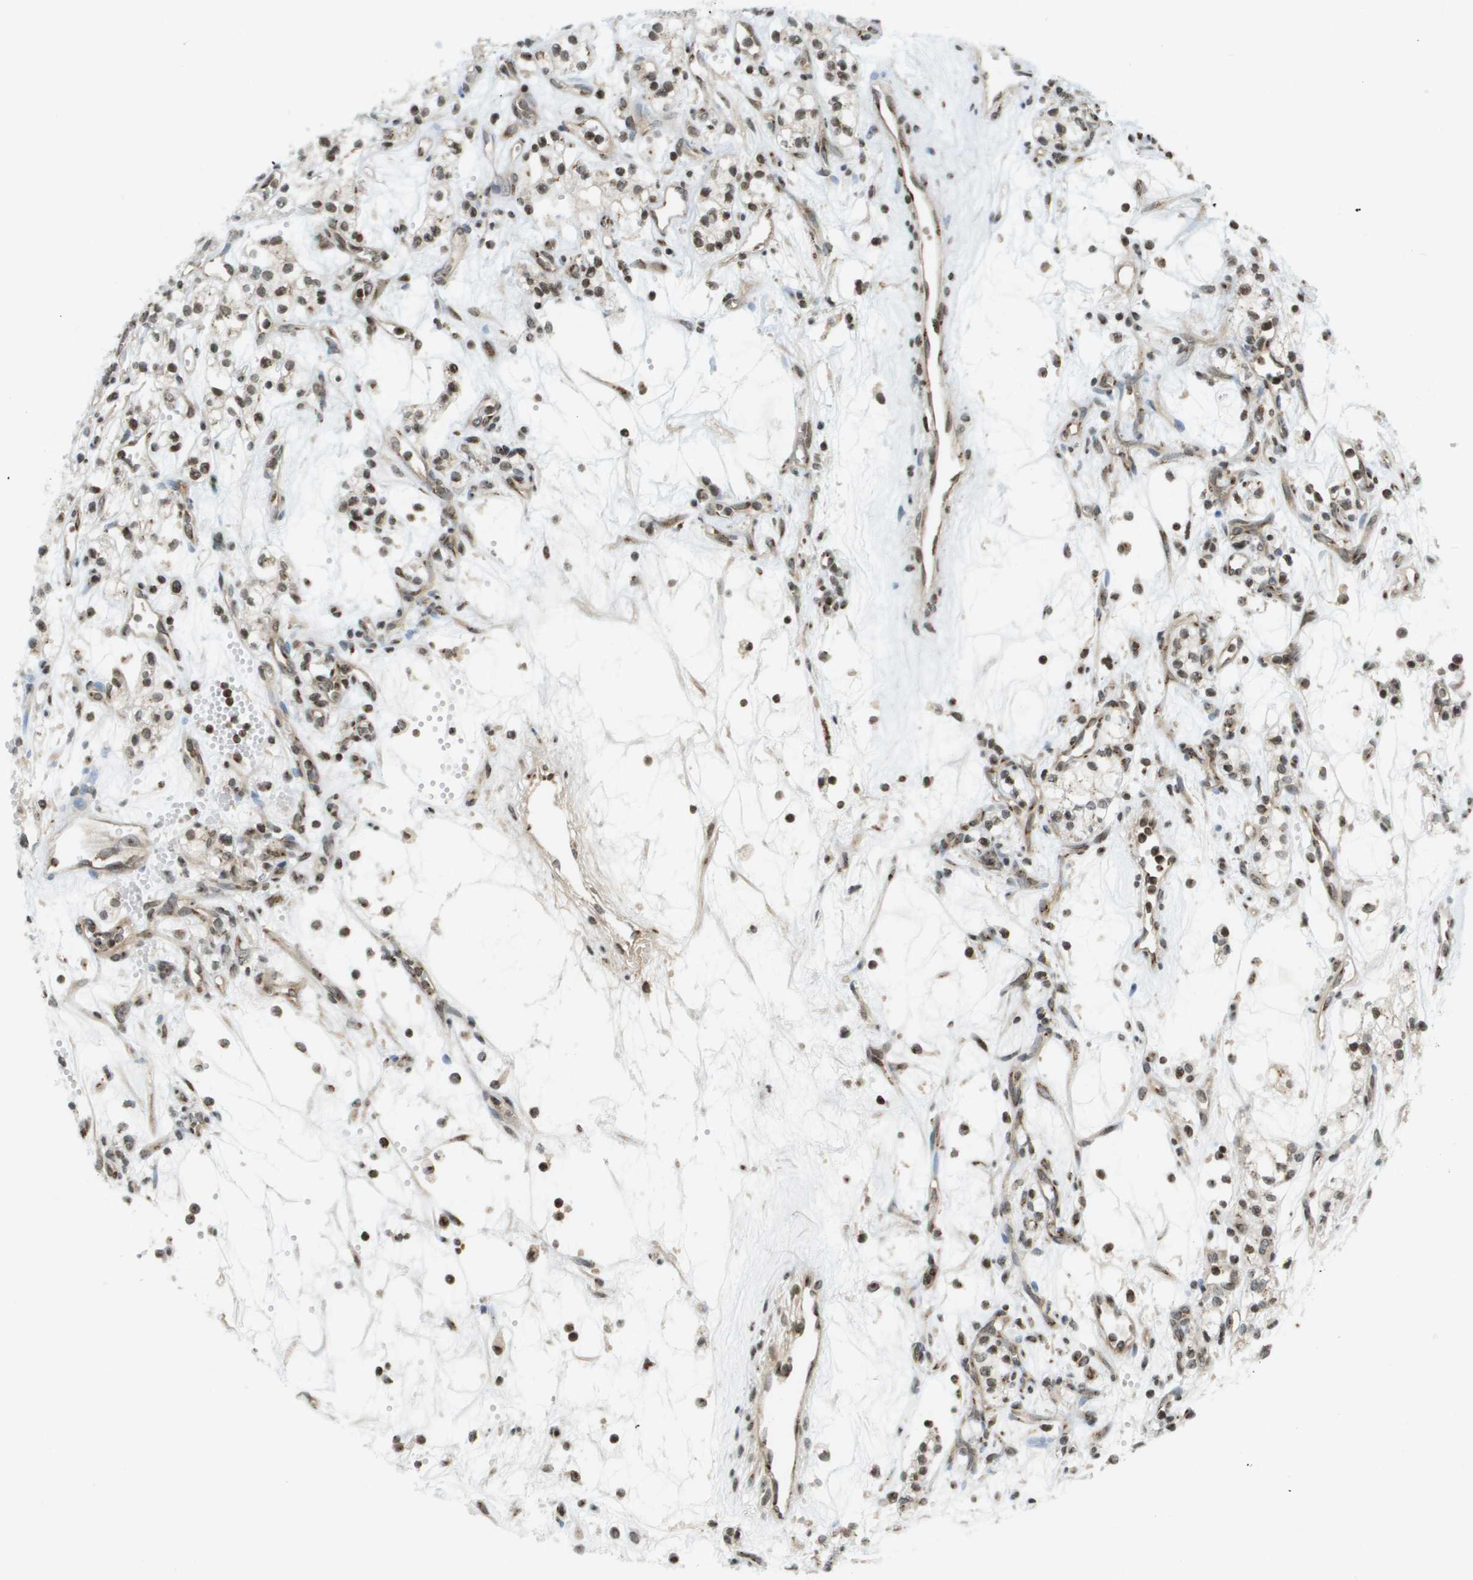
{"staining": {"intensity": "moderate", "quantity": ">75%", "location": "nuclear"}, "tissue": "renal cancer", "cell_type": "Tumor cells", "image_type": "cancer", "snomed": [{"axis": "morphology", "description": "Adenocarcinoma, NOS"}, {"axis": "topography", "description": "Kidney"}], "caption": "Human renal cancer (adenocarcinoma) stained for a protein (brown) exhibits moderate nuclear positive positivity in approximately >75% of tumor cells.", "gene": "EVC", "patient": {"sex": "male", "age": 59}}